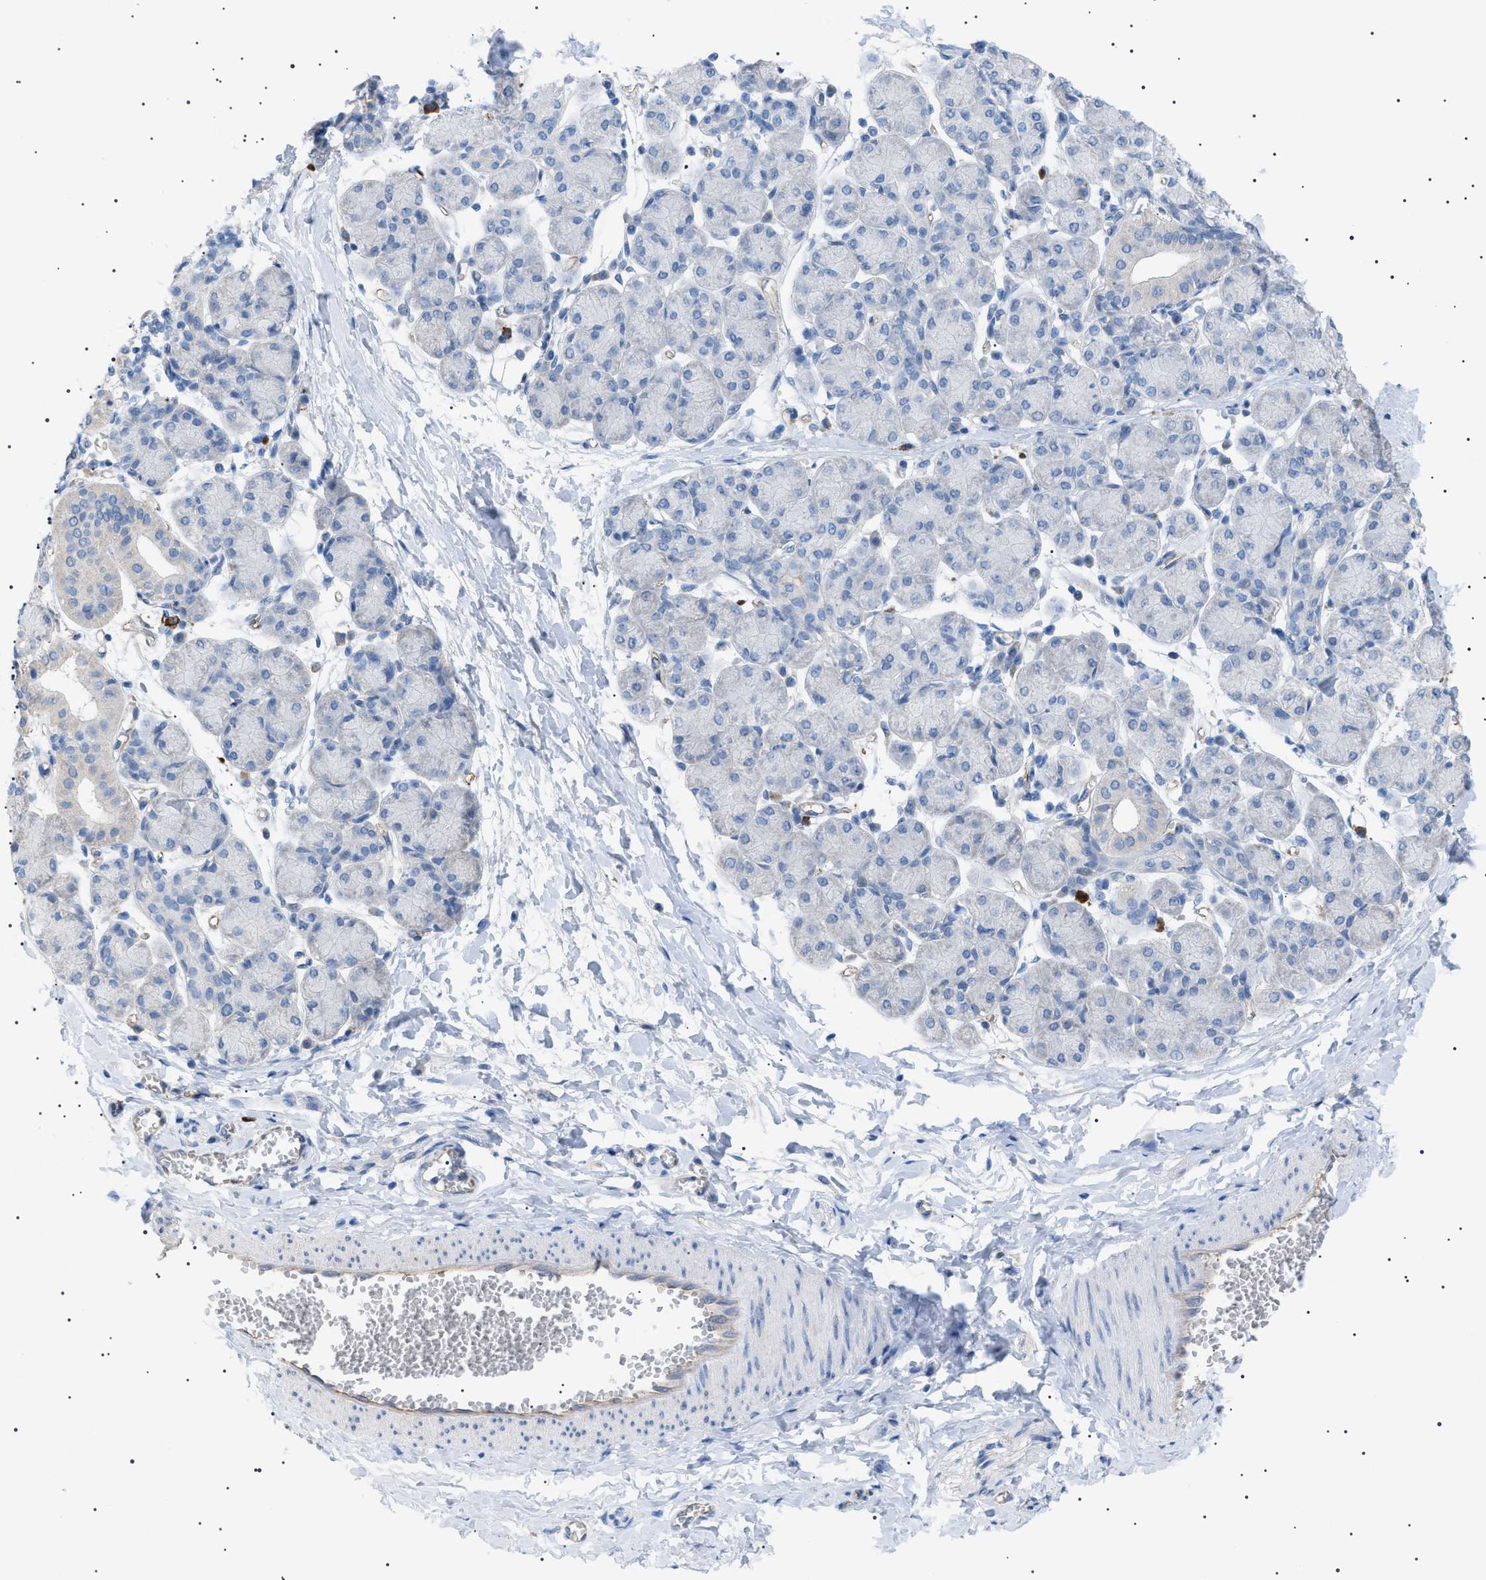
{"staining": {"intensity": "negative", "quantity": "none", "location": "none"}, "tissue": "salivary gland", "cell_type": "Glandular cells", "image_type": "normal", "snomed": [{"axis": "morphology", "description": "Normal tissue, NOS"}, {"axis": "morphology", "description": "Inflammation, NOS"}, {"axis": "topography", "description": "Lymph node"}, {"axis": "topography", "description": "Salivary gland"}], "caption": "Immunohistochemistry micrograph of benign salivary gland: salivary gland stained with DAB (3,3'-diaminobenzidine) demonstrates no significant protein expression in glandular cells. (Immunohistochemistry, brightfield microscopy, high magnification).", "gene": "ADAMTS1", "patient": {"sex": "male", "age": 3}}